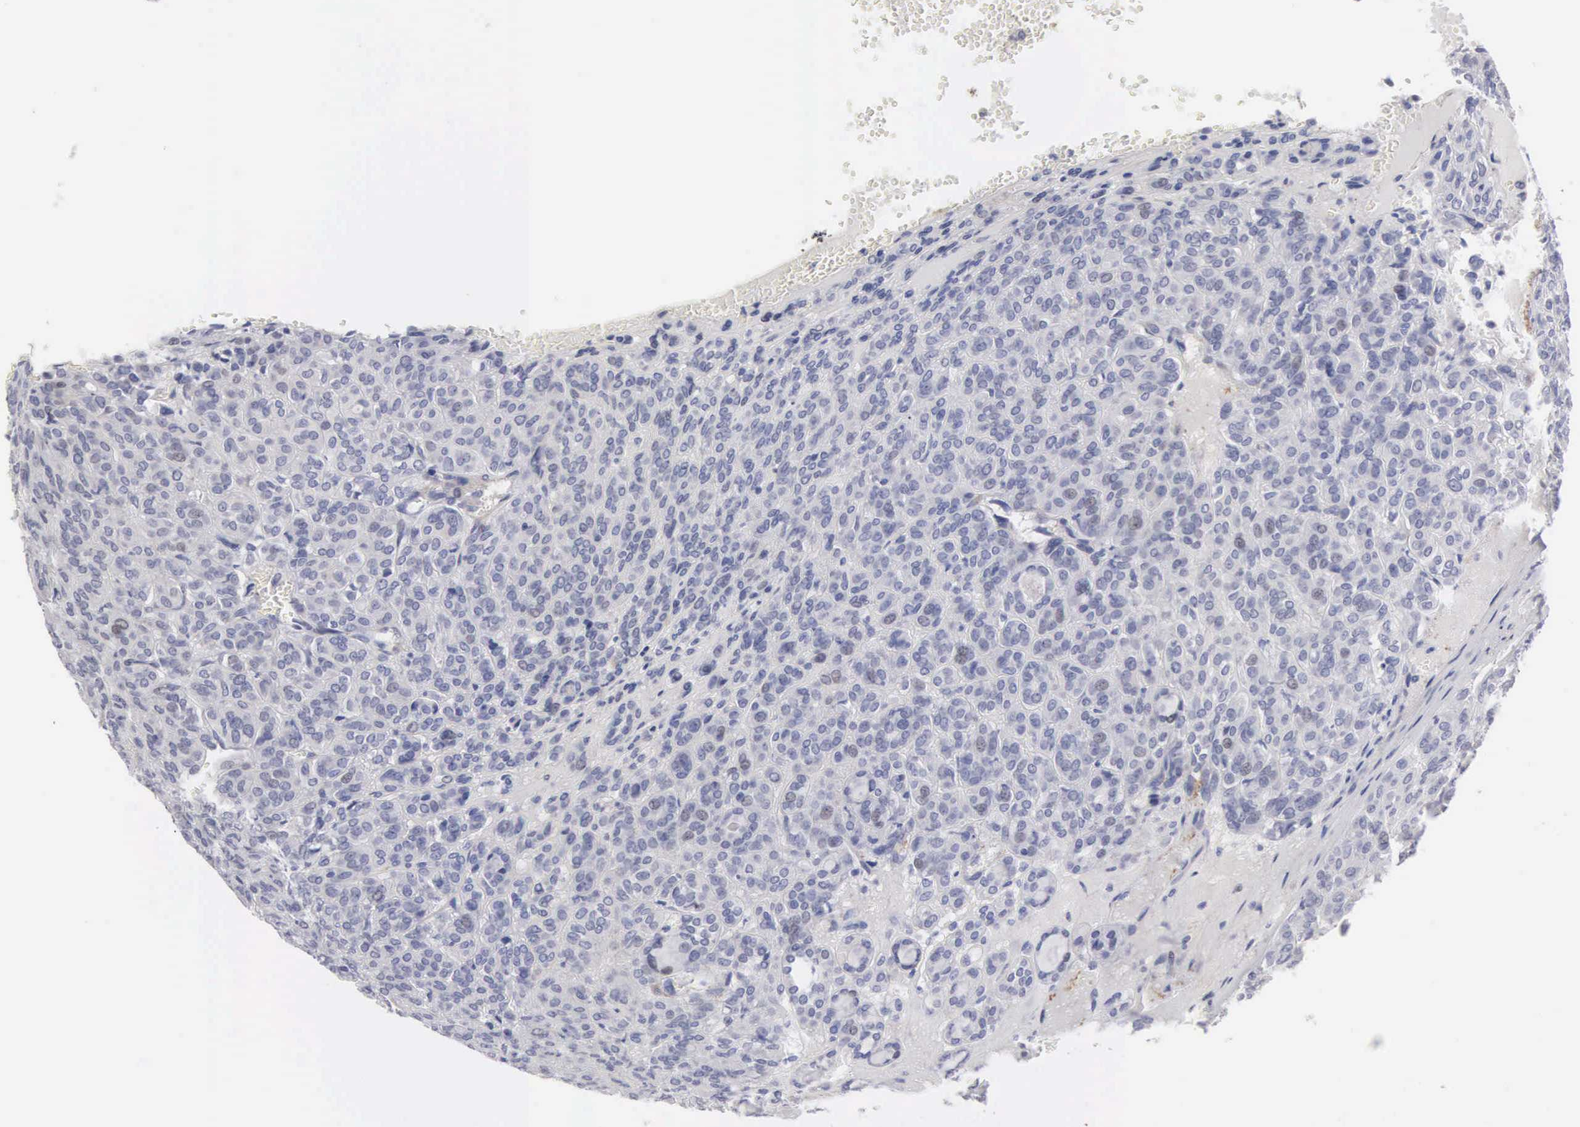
{"staining": {"intensity": "negative", "quantity": "none", "location": "none"}, "tissue": "thyroid cancer", "cell_type": "Tumor cells", "image_type": "cancer", "snomed": [{"axis": "morphology", "description": "Follicular adenoma carcinoma, NOS"}, {"axis": "topography", "description": "Thyroid gland"}], "caption": "Human follicular adenoma carcinoma (thyroid) stained for a protein using immunohistochemistry (IHC) exhibits no staining in tumor cells.", "gene": "ELFN2", "patient": {"sex": "female", "age": 71}}